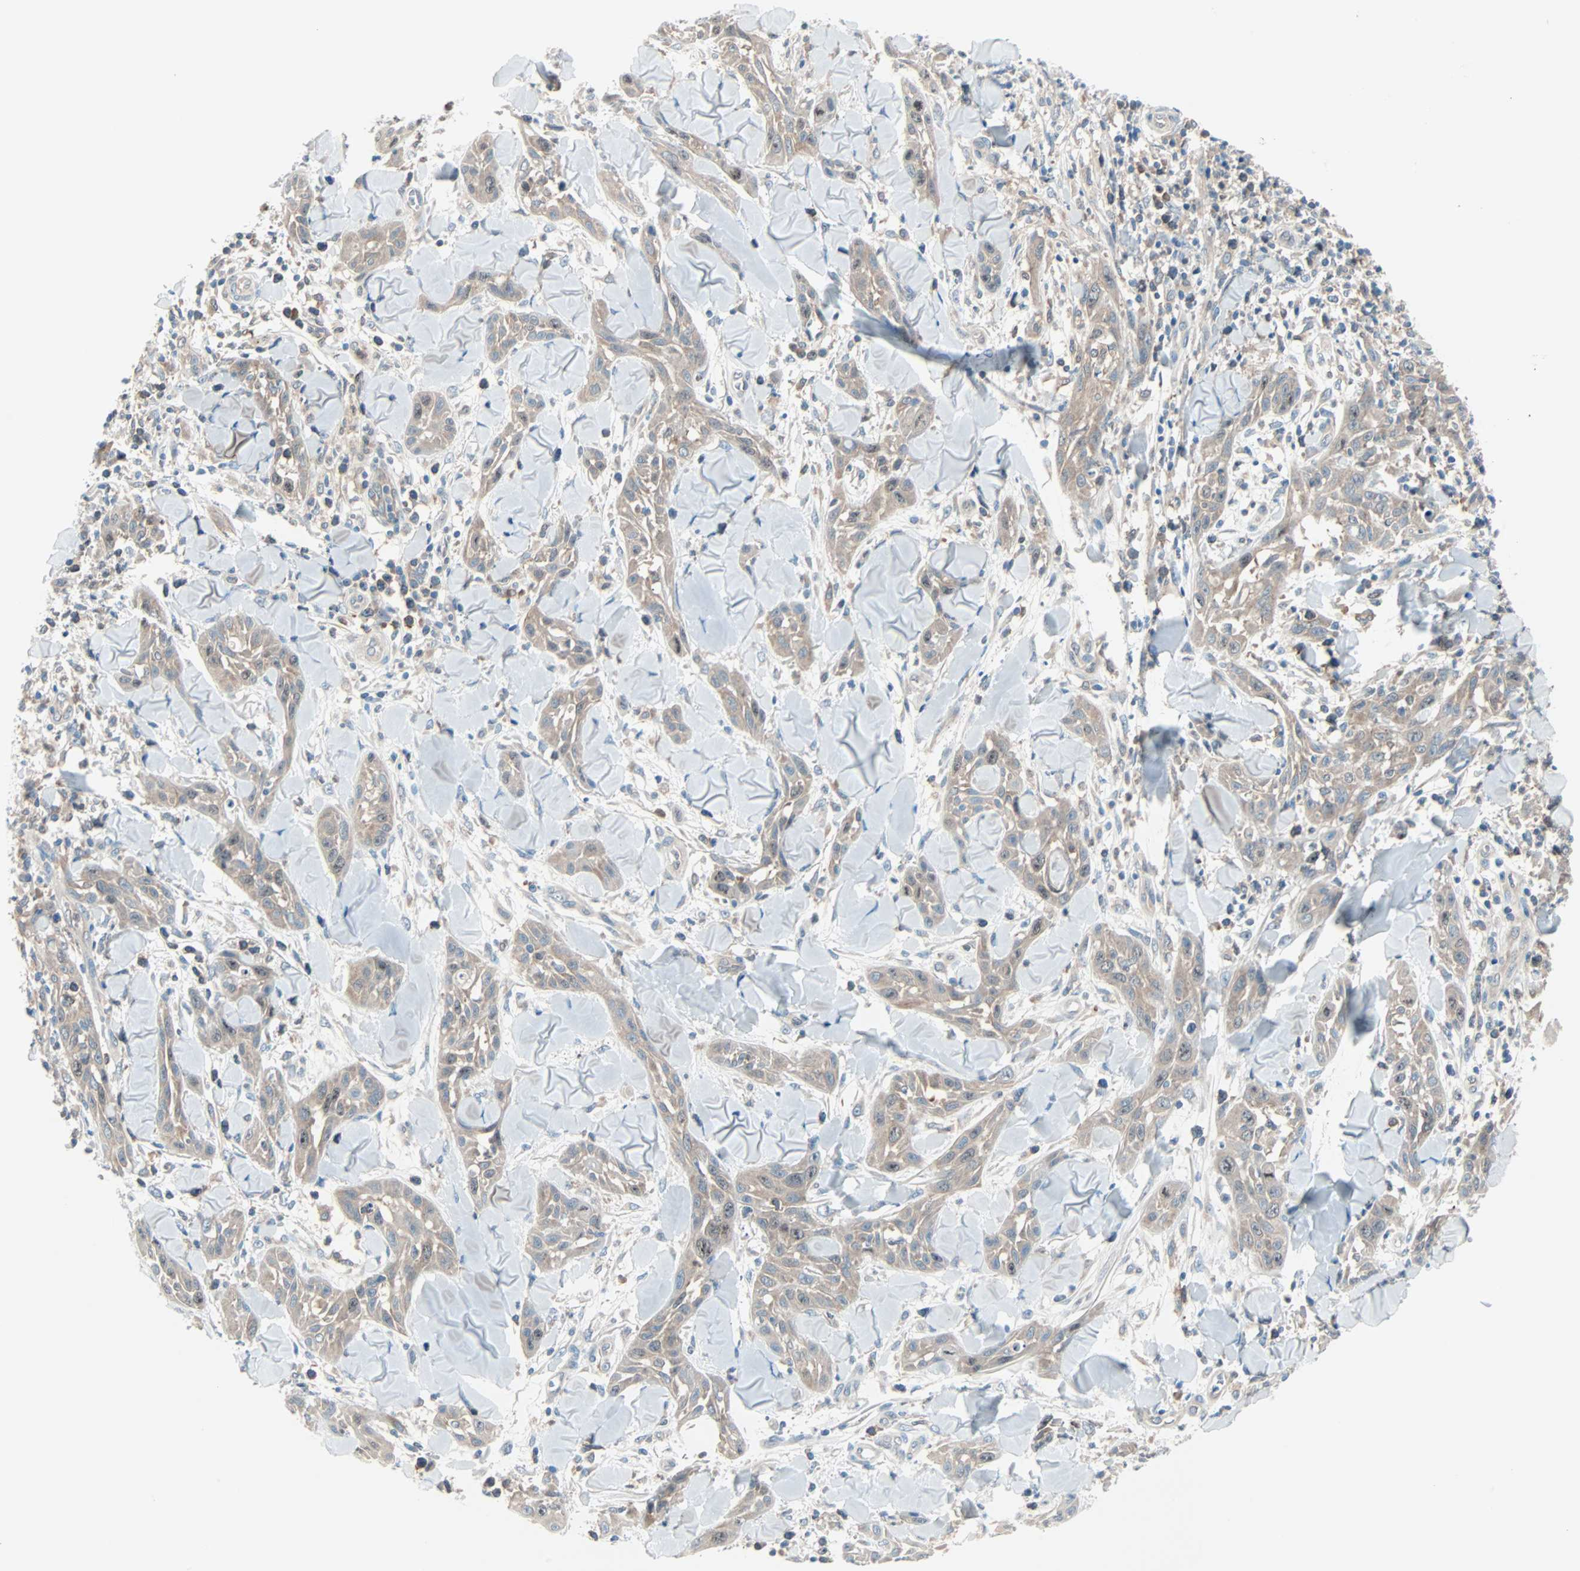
{"staining": {"intensity": "weak", "quantity": ">75%", "location": "cytoplasmic/membranous"}, "tissue": "skin cancer", "cell_type": "Tumor cells", "image_type": "cancer", "snomed": [{"axis": "morphology", "description": "Squamous cell carcinoma, NOS"}, {"axis": "topography", "description": "Skin"}], "caption": "Squamous cell carcinoma (skin) tissue shows weak cytoplasmic/membranous staining in approximately >75% of tumor cells (DAB IHC, brown staining for protein, blue staining for nuclei).", "gene": "SMIM8", "patient": {"sex": "male", "age": 24}}